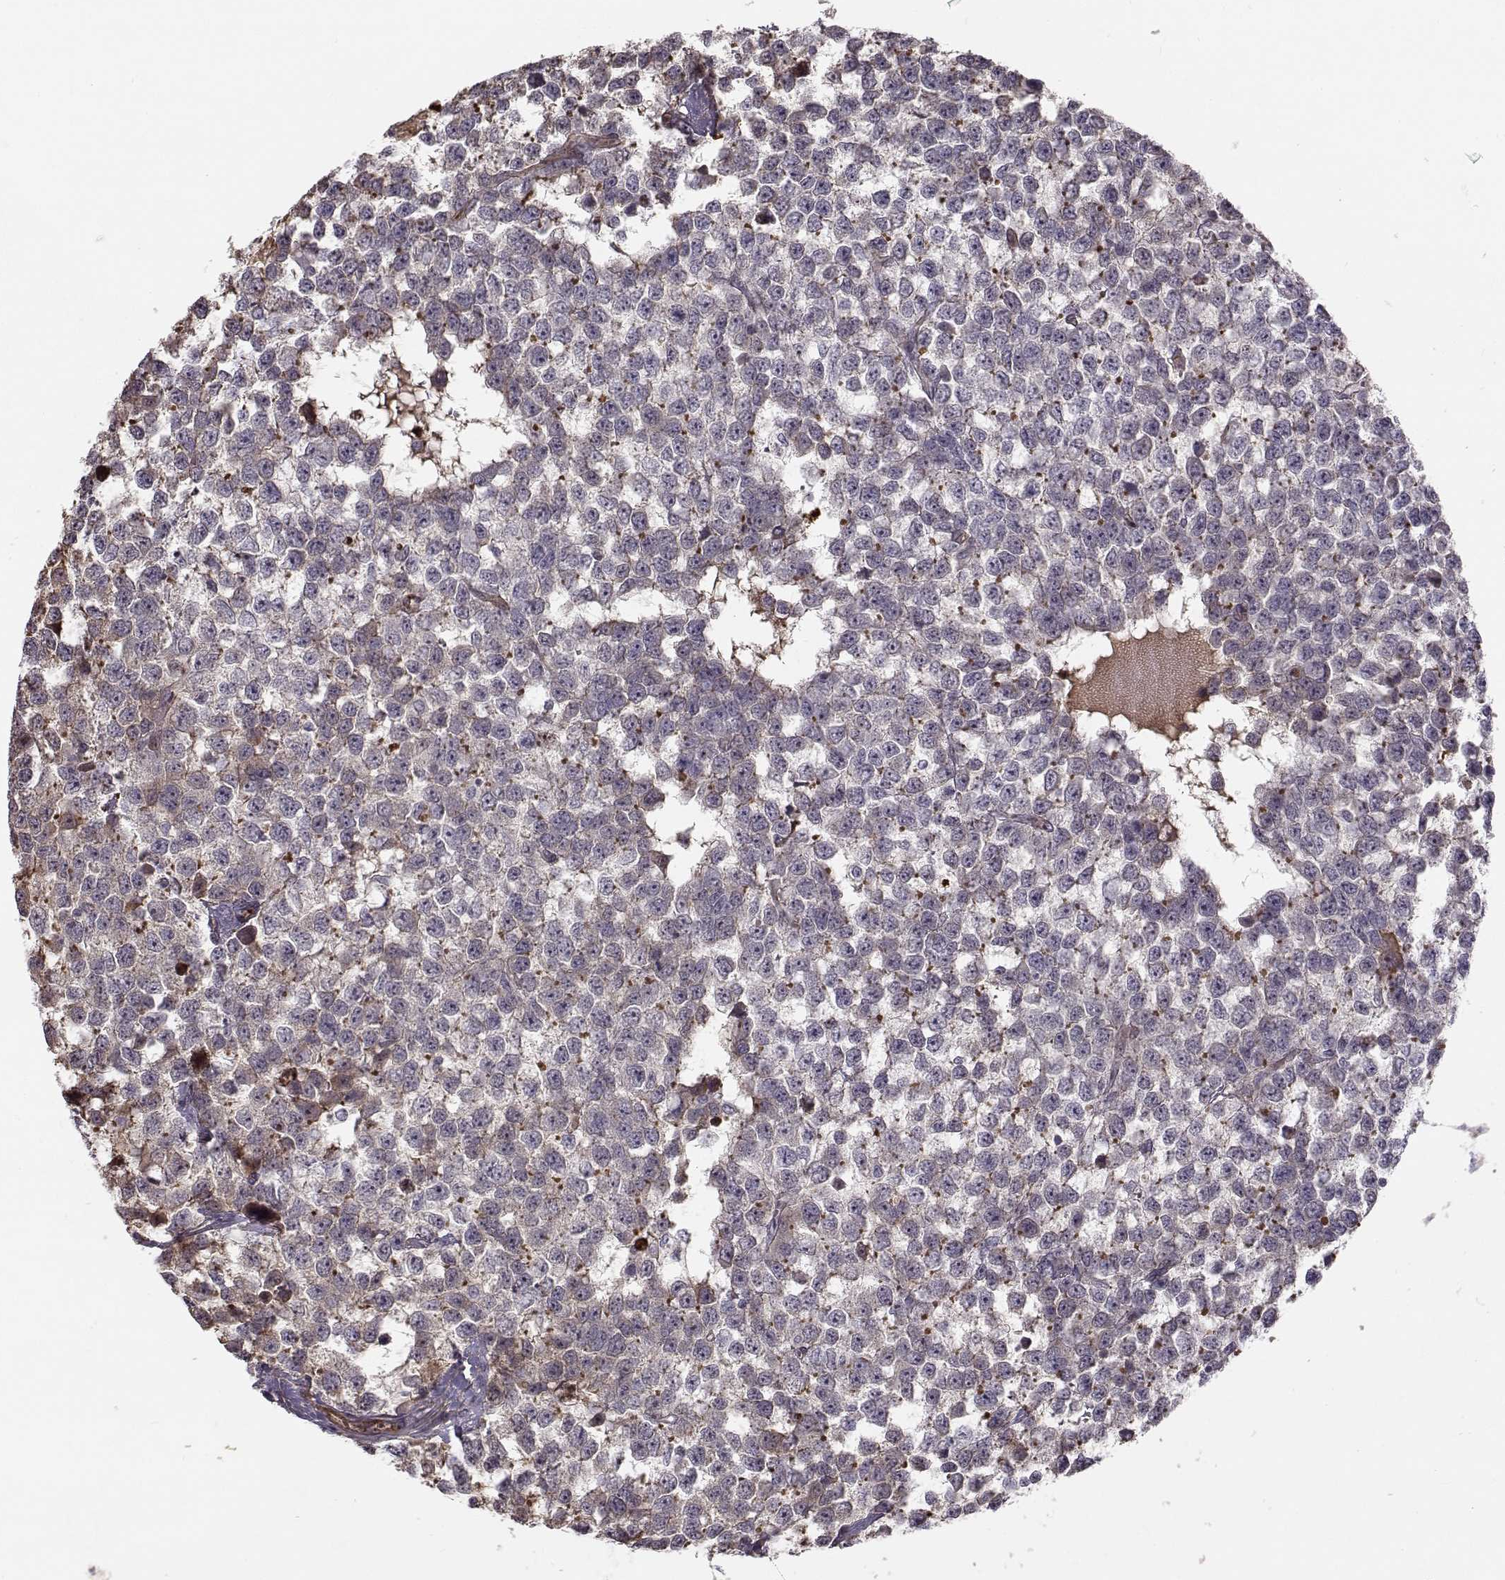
{"staining": {"intensity": "negative", "quantity": "none", "location": "none"}, "tissue": "testis cancer", "cell_type": "Tumor cells", "image_type": "cancer", "snomed": [{"axis": "morphology", "description": "Normal tissue, NOS"}, {"axis": "morphology", "description": "Seminoma, NOS"}, {"axis": "topography", "description": "Testis"}, {"axis": "topography", "description": "Epididymis"}], "caption": "An immunohistochemistry (IHC) histopathology image of testis cancer (seminoma) is shown. There is no staining in tumor cells of testis cancer (seminoma).", "gene": "RGS9BP", "patient": {"sex": "male", "age": 34}}